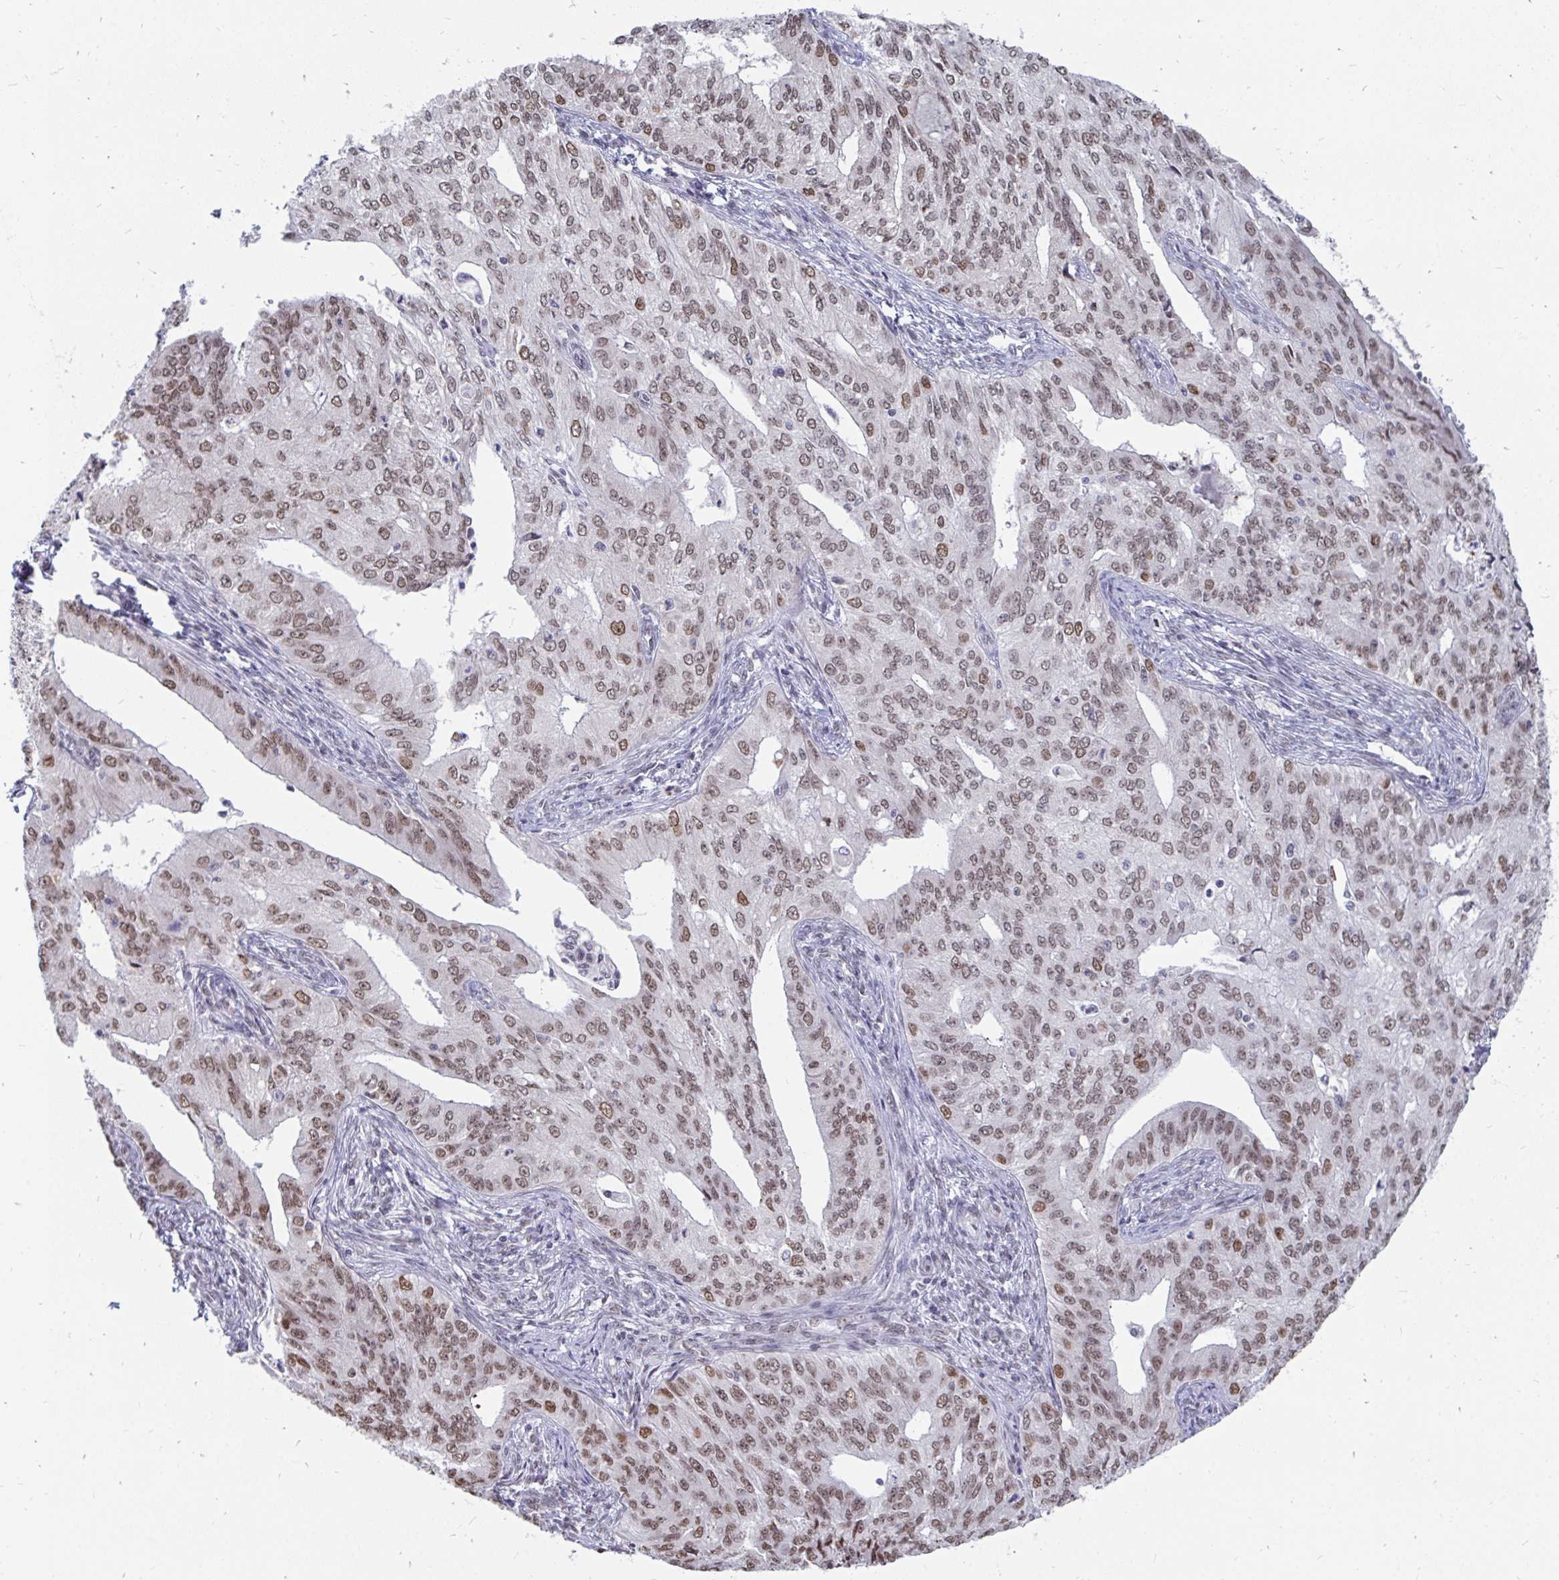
{"staining": {"intensity": "moderate", "quantity": ">75%", "location": "nuclear"}, "tissue": "endometrial cancer", "cell_type": "Tumor cells", "image_type": "cancer", "snomed": [{"axis": "morphology", "description": "Adenocarcinoma, NOS"}, {"axis": "topography", "description": "Endometrium"}], "caption": "A brown stain highlights moderate nuclear expression of a protein in adenocarcinoma (endometrial) tumor cells. Nuclei are stained in blue.", "gene": "TRIP12", "patient": {"sex": "female", "age": 50}}